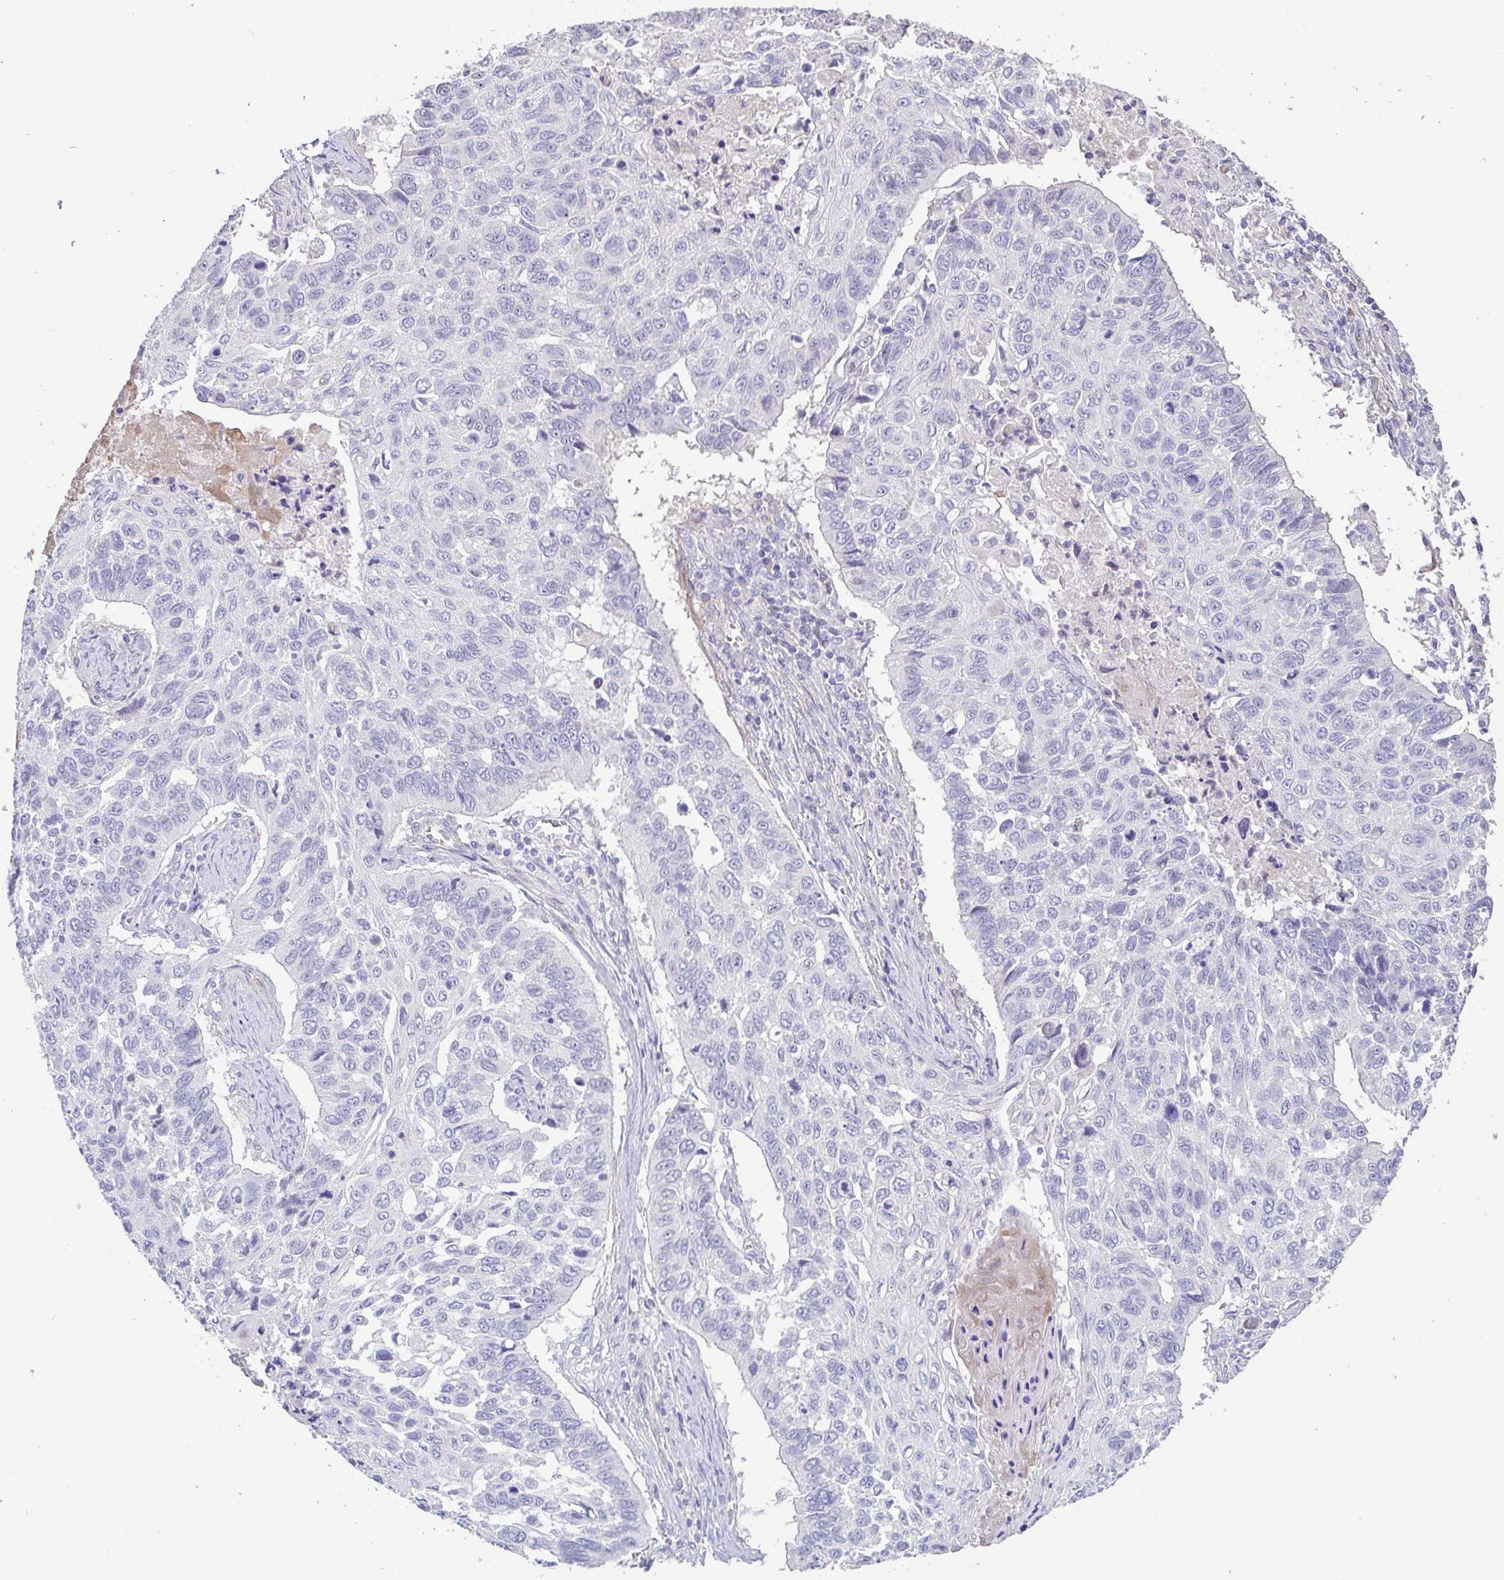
{"staining": {"intensity": "negative", "quantity": "none", "location": "none"}, "tissue": "lung cancer", "cell_type": "Tumor cells", "image_type": "cancer", "snomed": [{"axis": "morphology", "description": "Squamous cell carcinoma, NOS"}, {"axis": "topography", "description": "Lung"}], "caption": "DAB (3,3'-diaminobenzidine) immunohistochemical staining of lung cancer displays no significant positivity in tumor cells.", "gene": "PYGM", "patient": {"sex": "male", "age": 62}}